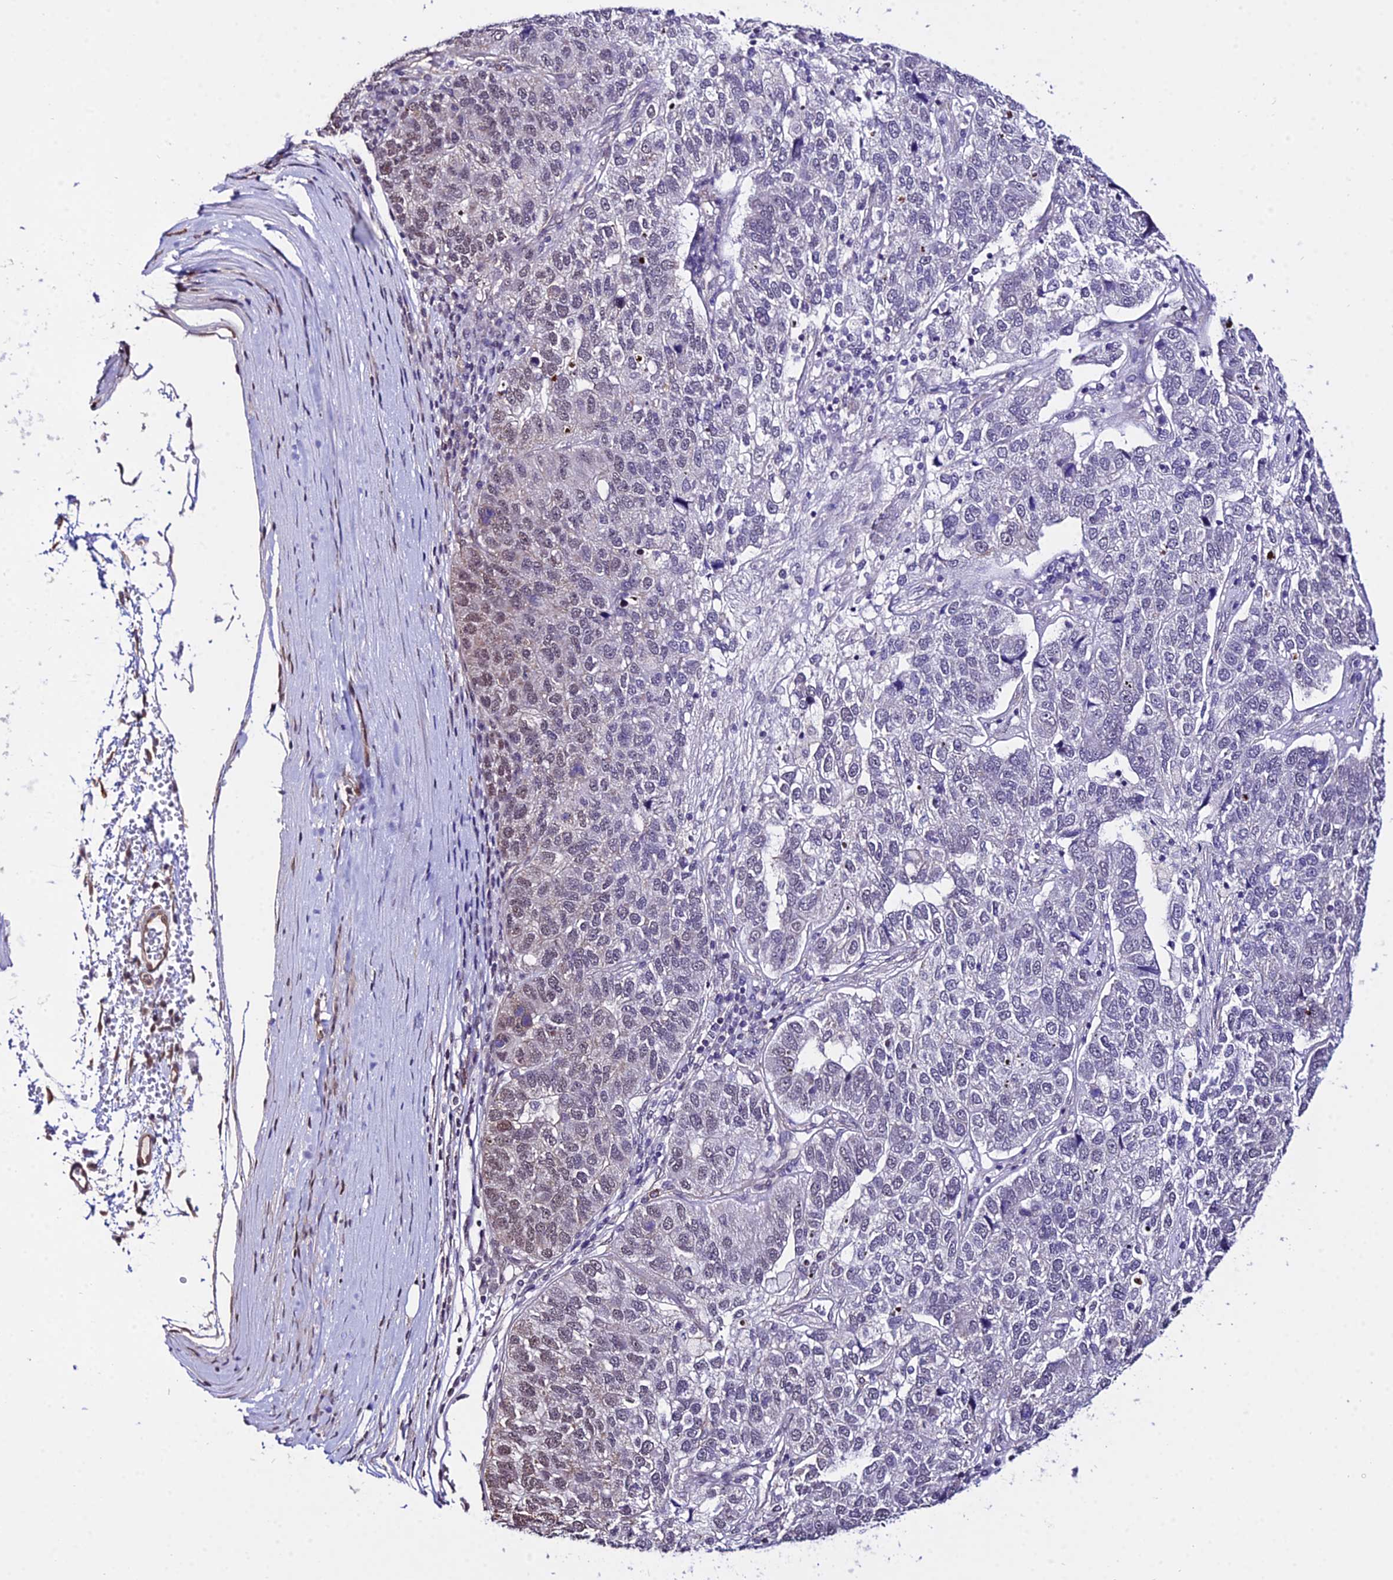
{"staining": {"intensity": "weak", "quantity": "<25%", "location": "nuclear"}, "tissue": "pancreatic cancer", "cell_type": "Tumor cells", "image_type": "cancer", "snomed": [{"axis": "morphology", "description": "Adenocarcinoma, NOS"}, {"axis": "topography", "description": "Pancreas"}], "caption": "Tumor cells show no significant staining in pancreatic adenocarcinoma.", "gene": "POLR2I", "patient": {"sex": "female", "age": 61}}